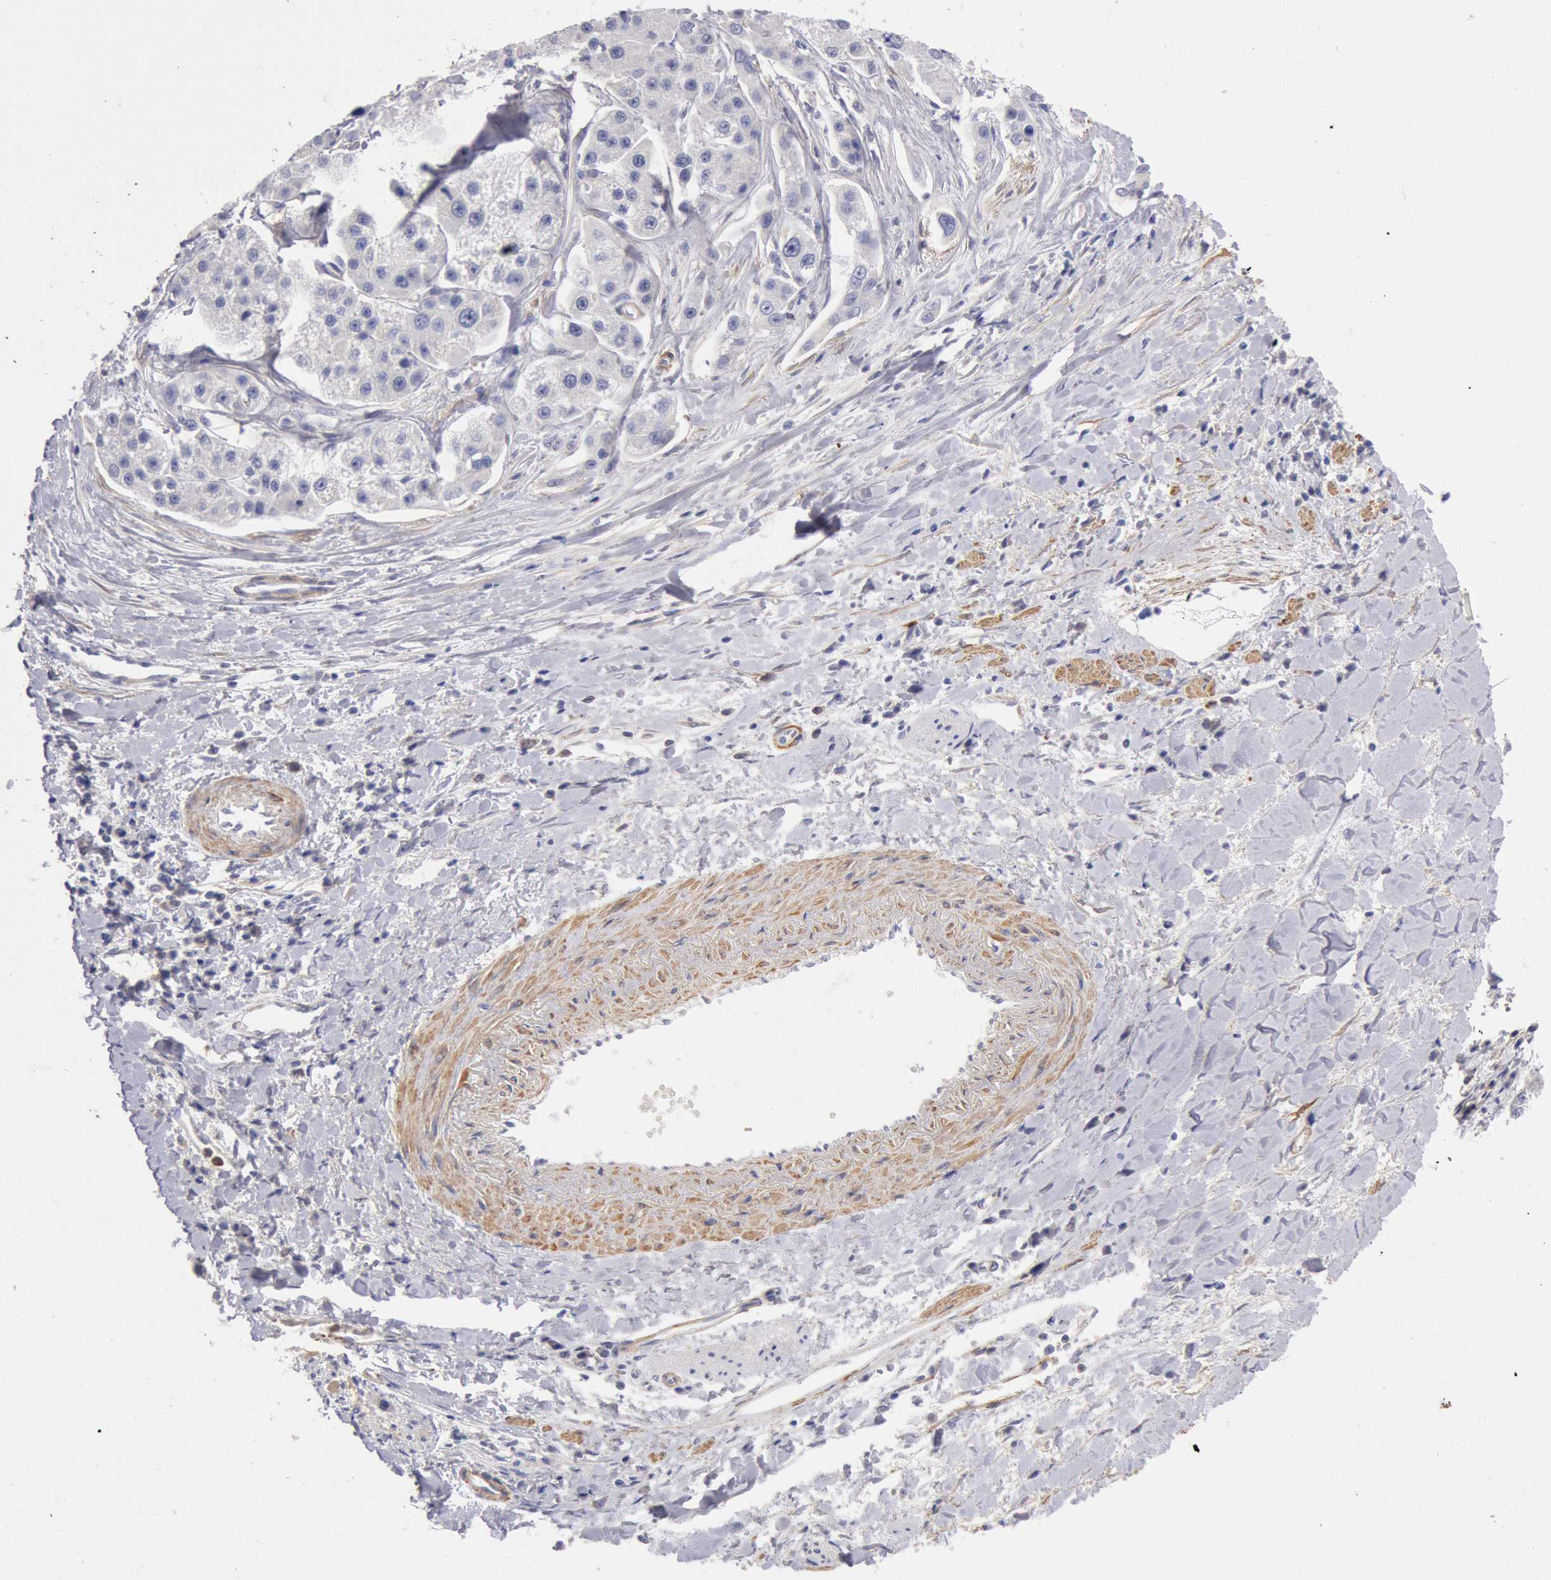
{"staining": {"intensity": "negative", "quantity": "none", "location": "none"}, "tissue": "liver cancer", "cell_type": "Tumor cells", "image_type": "cancer", "snomed": [{"axis": "morphology", "description": "Carcinoma, Hepatocellular, NOS"}, {"axis": "topography", "description": "Liver"}], "caption": "A high-resolution micrograph shows immunohistochemistry staining of hepatocellular carcinoma (liver), which reveals no significant expression in tumor cells. (IHC, brightfield microscopy, high magnification).", "gene": "TMED8", "patient": {"sex": "female", "age": 85}}